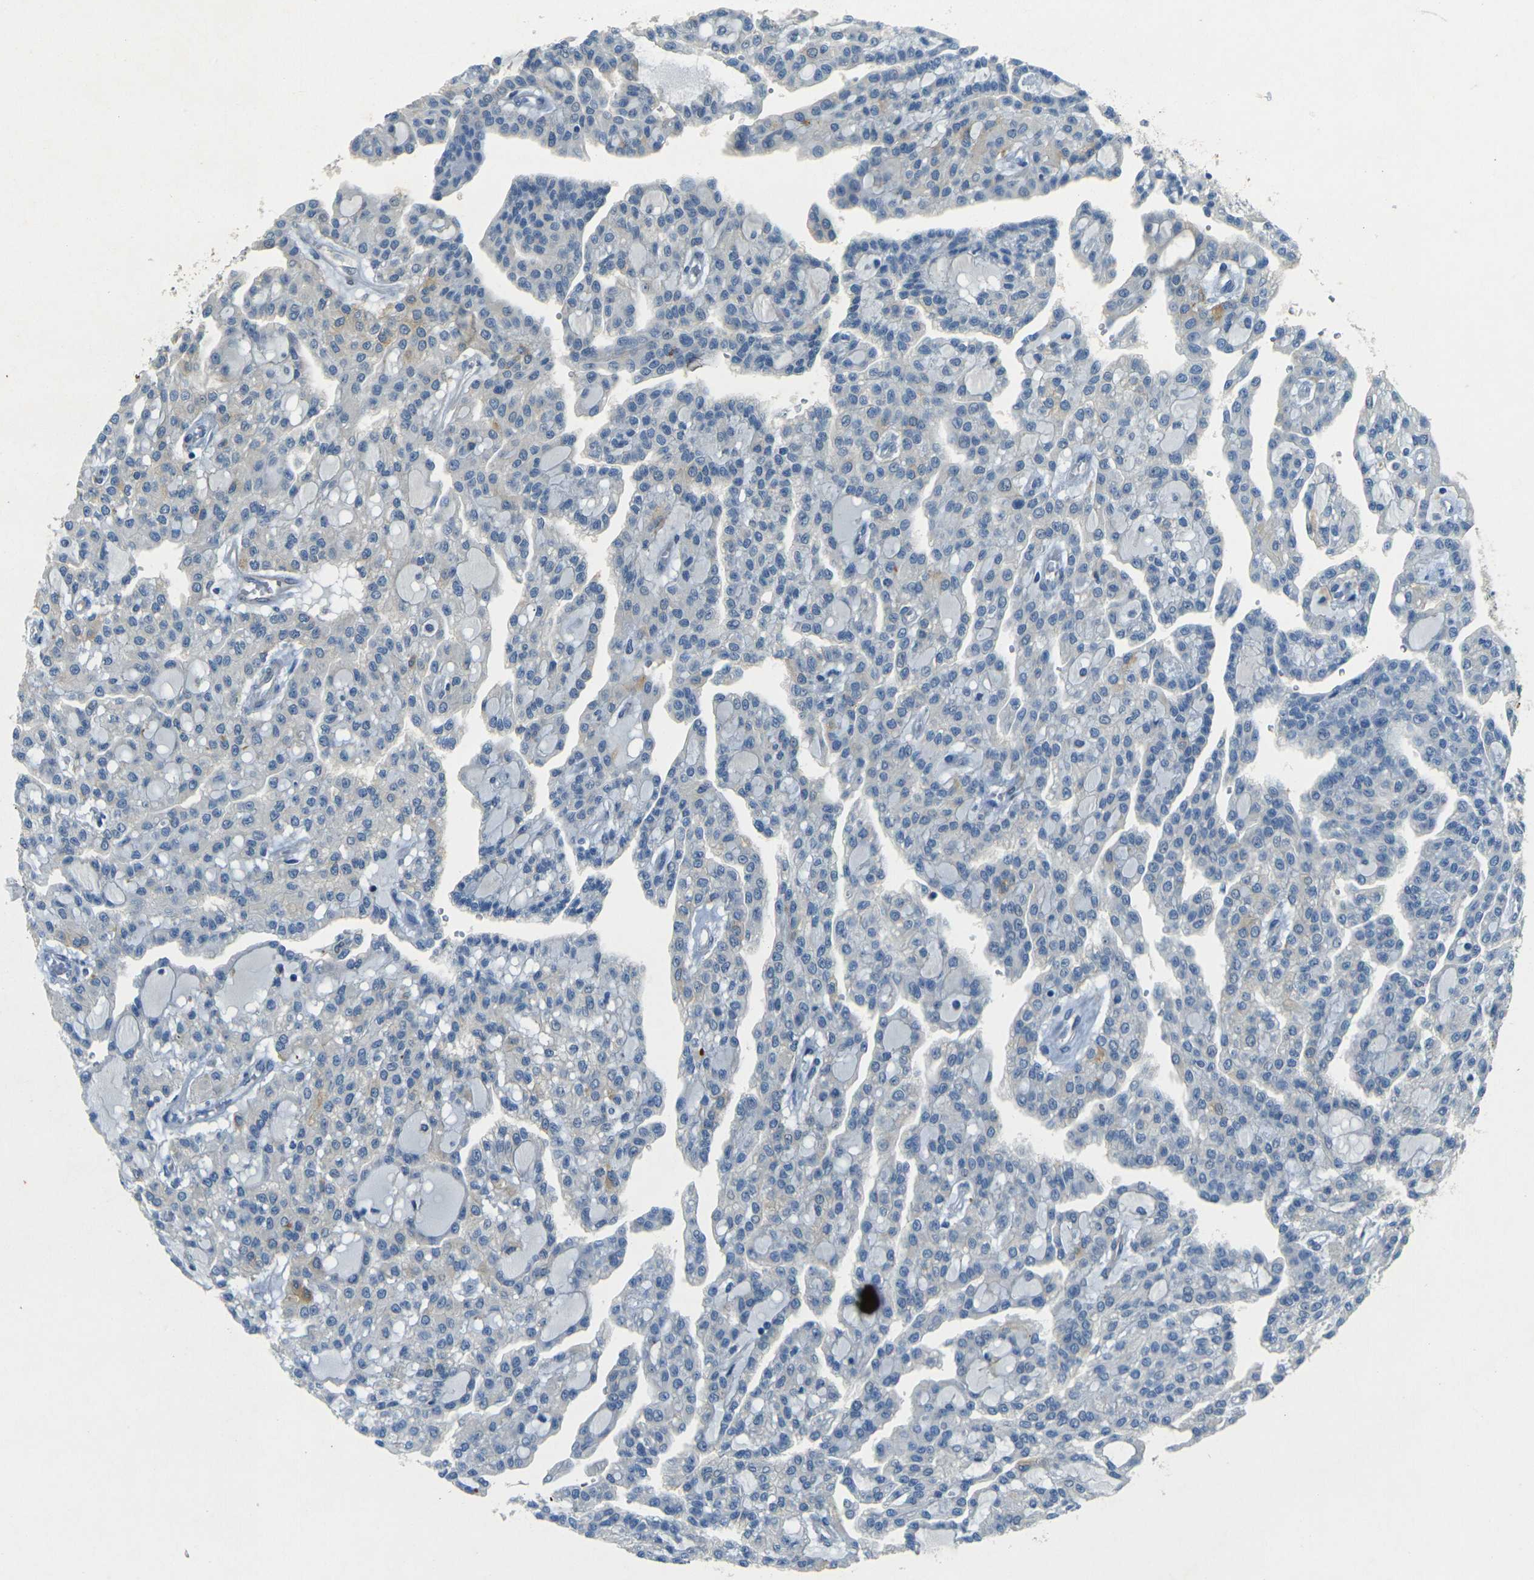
{"staining": {"intensity": "weak", "quantity": "<25%", "location": "cytoplasmic/membranous"}, "tissue": "renal cancer", "cell_type": "Tumor cells", "image_type": "cancer", "snomed": [{"axis": "morphology", "description": "Adenocarcinoma, NOS"}, {"axis": "topography", "description": "Kidney"}], "caption": "This is a micrograph of immunohistochemistry staining of renal adenocarcinoma, which shows no expression in tumor cells. Brightfield microscopy of immunohistochemistry stained with DAB (3,3'-diaminobenzidine) (brown) and hematoxylin (blue), captured at high magnification.", "gene": "SORT1", "patient": {"sex": "male", "age": 63}}